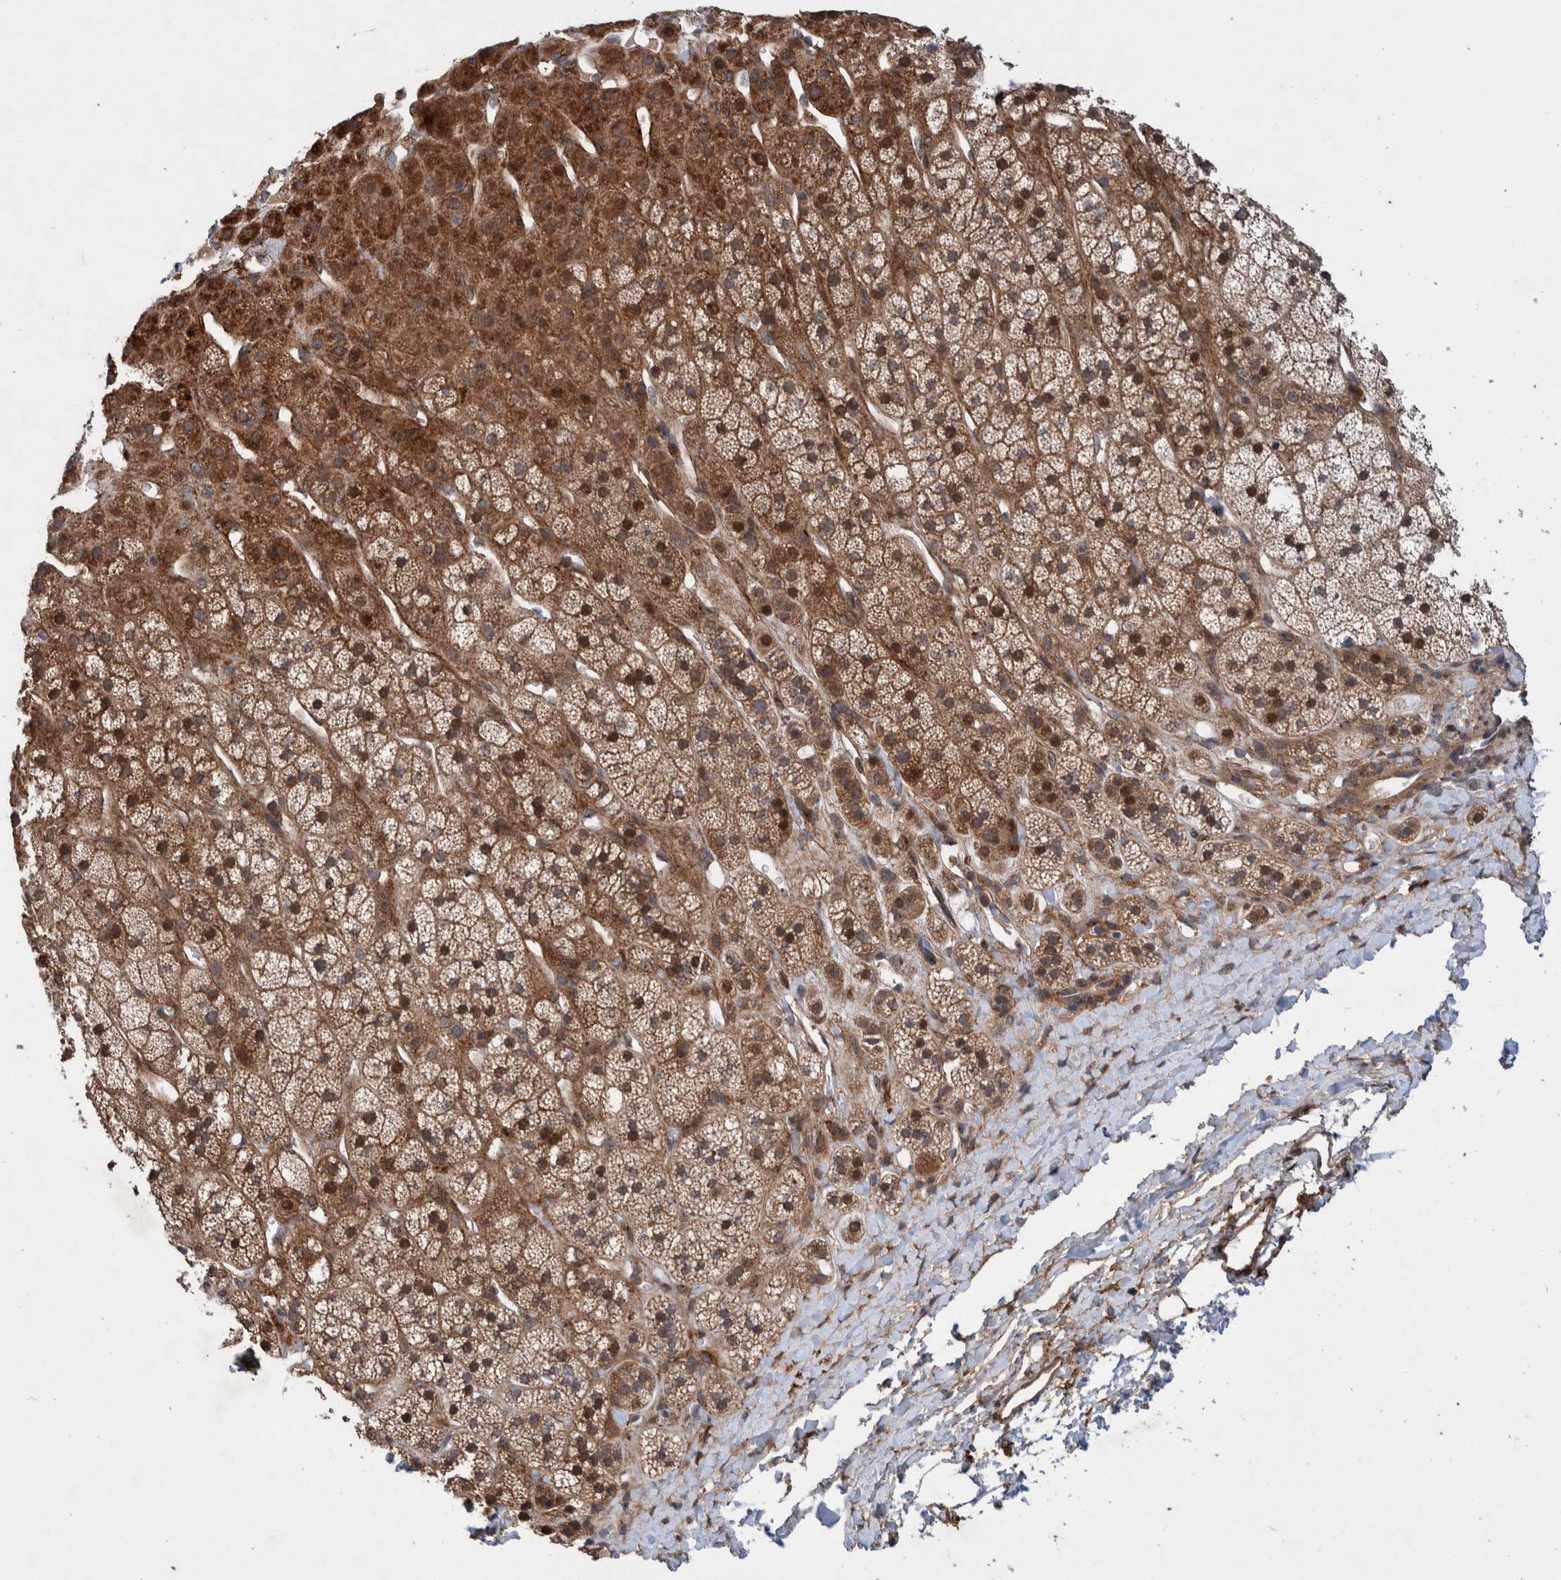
{"staining": {"intensity": "moderate", "quantity": ">75%", "location": "cytoplasmic/membranous"}, "tissue": "adrenal gland", "cell_type": "Glandular cells", "image_type": "normal", "snomed": [{"axis": "morphology", "description": "Normal tissue, NOS"}, {"axis": "topography", "description": "Adrenal gland"}], "caption": "DAB (3,3'-diaminobenzidine) immunohistochemical staining of unremarkable human adrenal gland demonstrates moderate cytoplasmic/membranous protein expression in approximately >75% of glandular cells. Using DAB (3,3'-diaminobenzidine) (brown) and hematoxylin (blue) stains, captured at high magnification using brightfield microscopy.", "gene": "PIK3R6", "patient": {"sex": "male", "age": 56}}